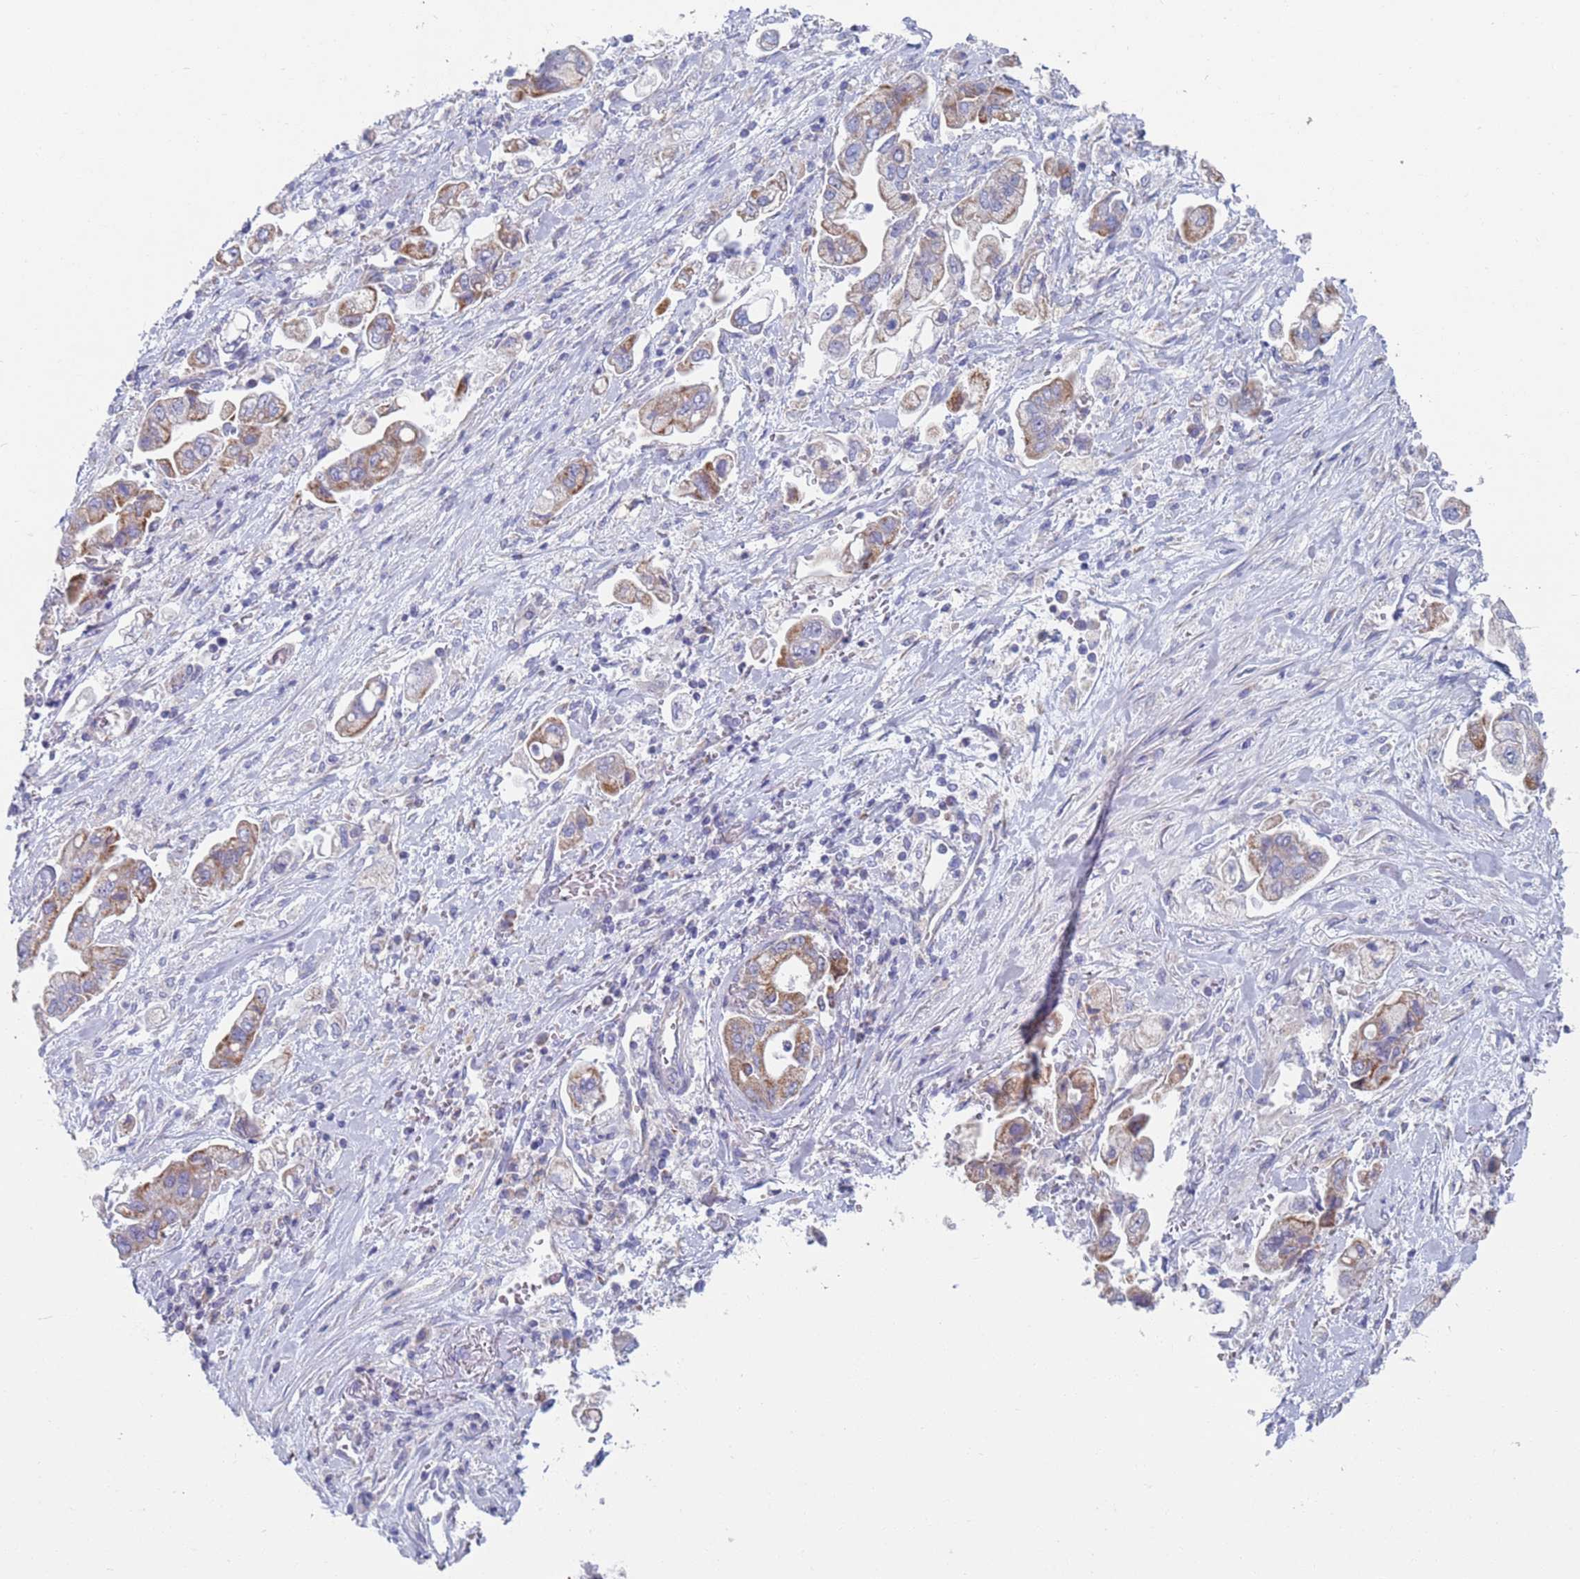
{"staining": {"intensity": "moderate", "quantity": "25%-75%", "location": "cytoplasmic/membranous"}, "tissue": "stomach cancer", "cell_type": "Tumor cells", "image_type": "cancer", "snomed": [{"axis": "morphology", "description": "Adenocarcinoma, NOS"}, {"axis": "topography", "description": "Stomach"}], "caption": "Moderate cytoplasmic/membranous positivity is appreciated in about 25%-75% of tumor cells in stomach cancer.", "gene": "MRPL22", "patient": {"sex": "male", "age": 62}}